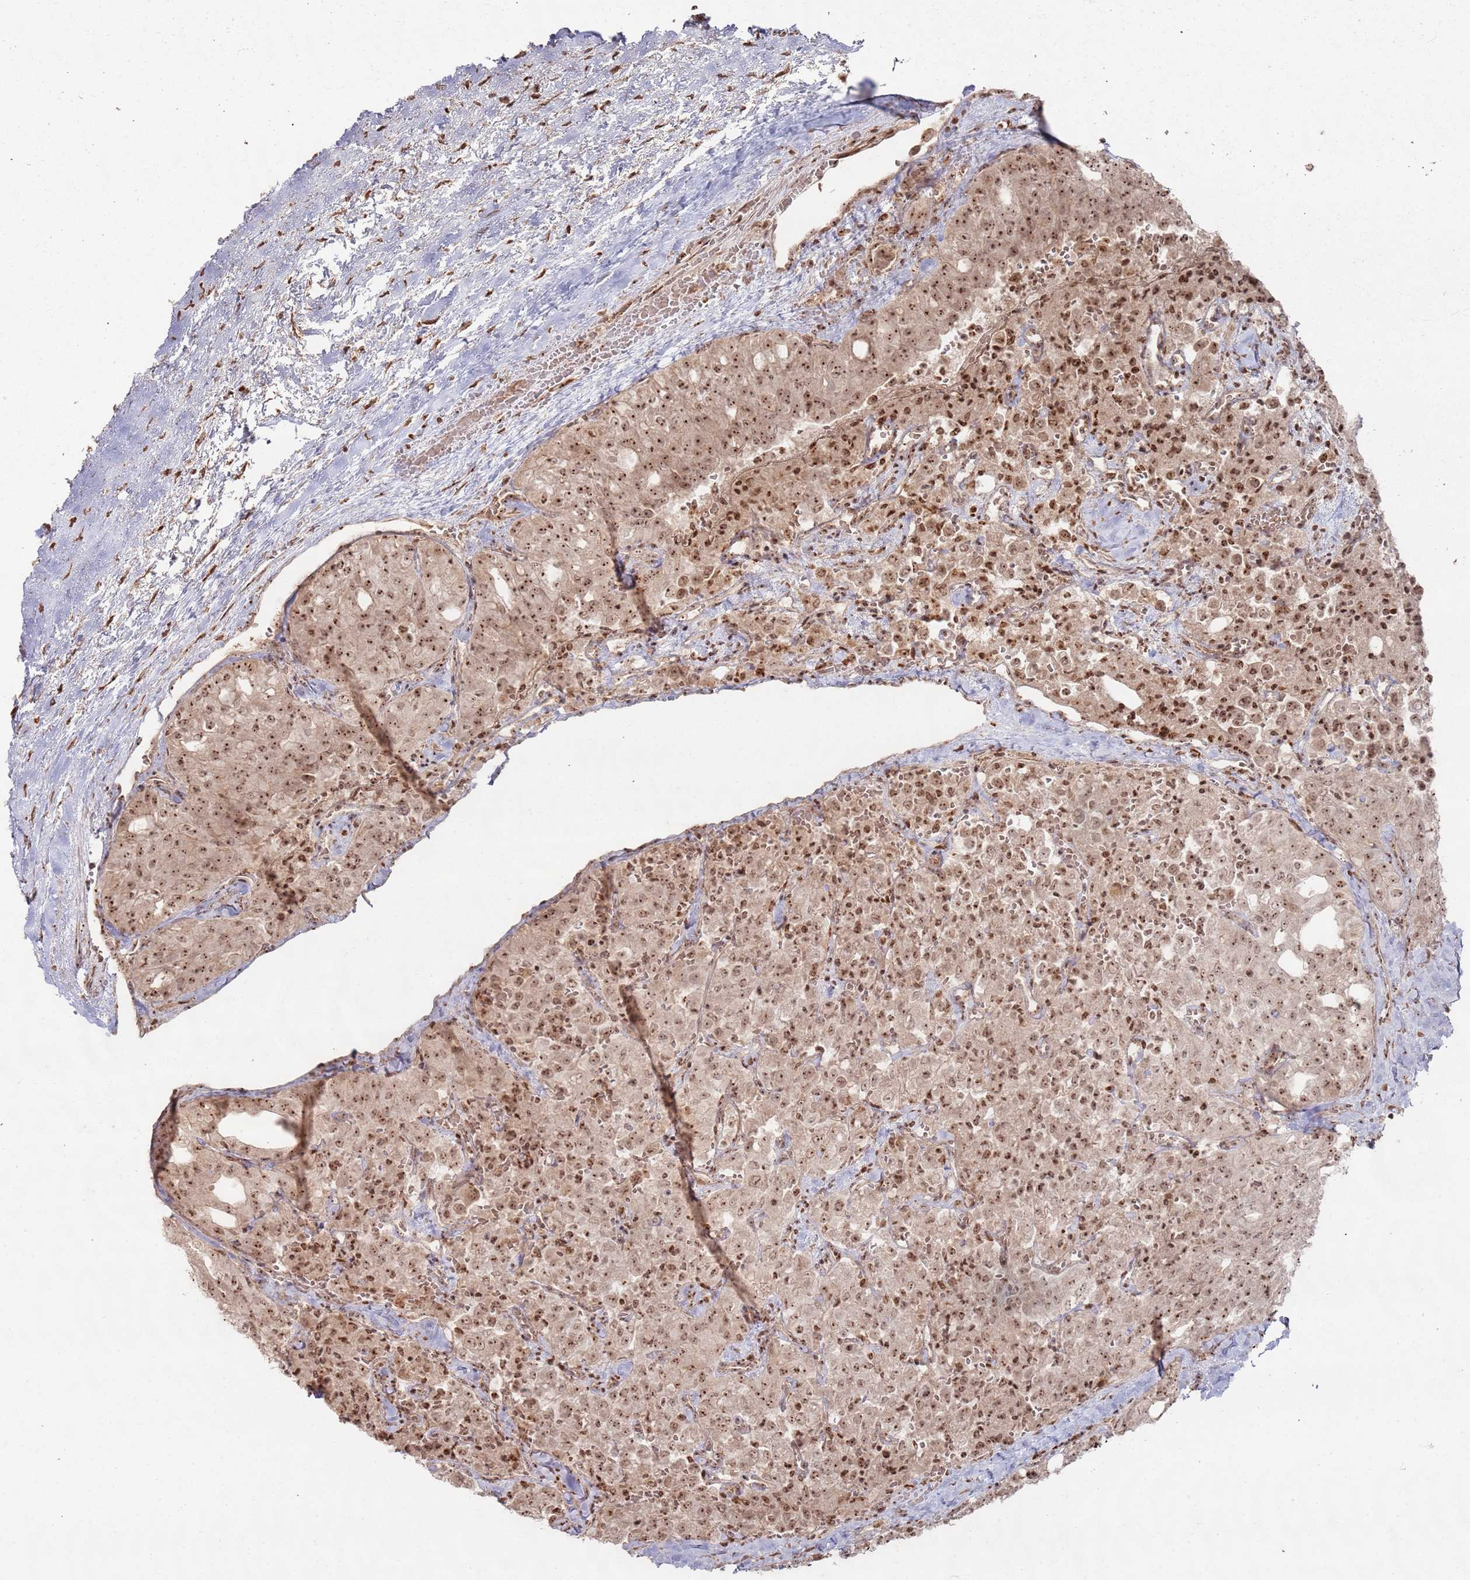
{"staining": {"intensity": "moderate", "quantity": ">75%", "location": "nuclear"}, "tissue": "thyroid cancer", "cell_type": "Tumor cells", "image_type": "cancer", "snomed": [{"axis": "morphology", "description": "Follicular adenoma carcinoma, NOS"}, {"axis": "topography", "description": "Thyroid gland"}], "caption": "A medium amount of moderate nuclear staining is seen in approximately >75% of tumor cells in thyroid cancer (follicular adenoma carcinoma) tissue.", "gene": "UTP11", "patient": {"sex": "male", "age": 75}}